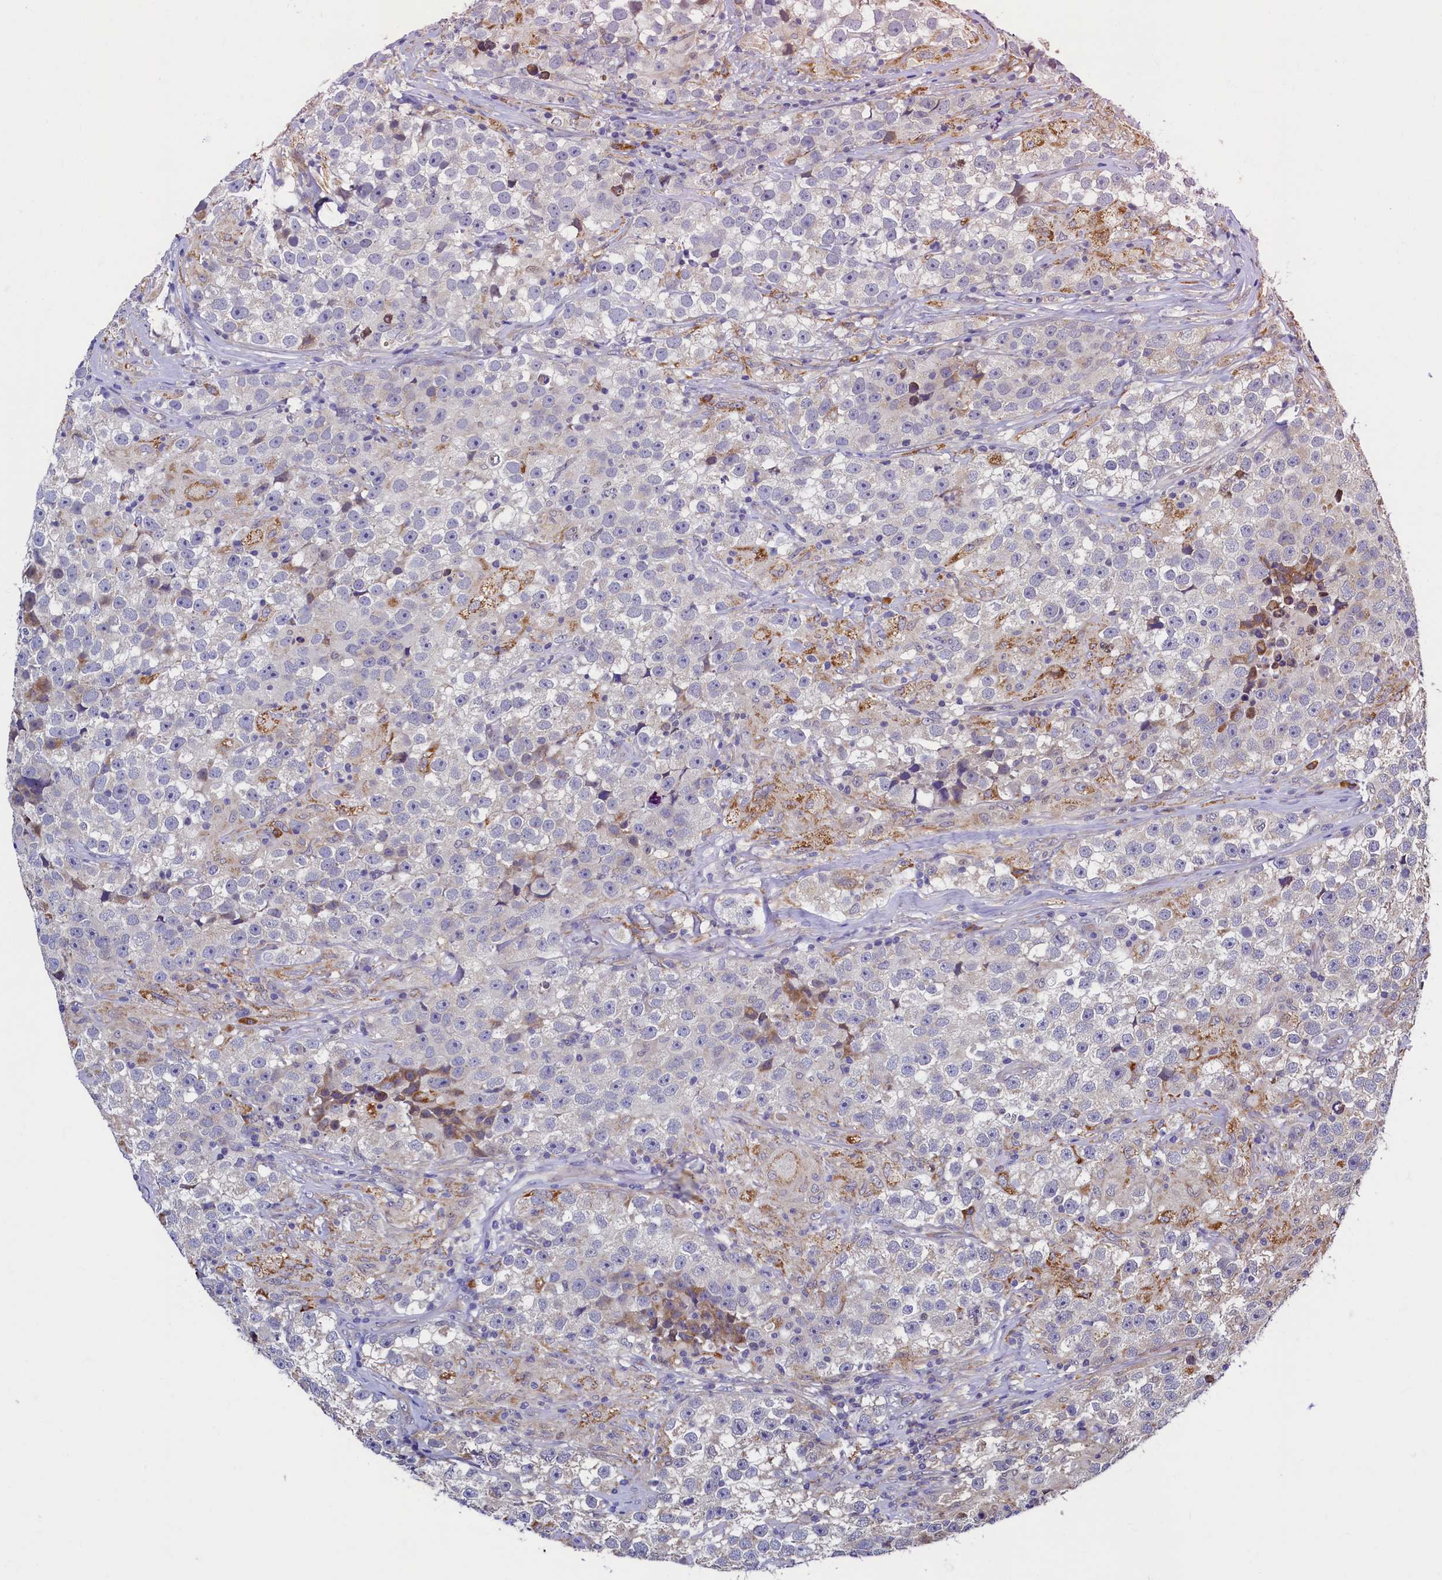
{"staining": {"intensity": "negative", "quantity": "none", "location": "none"}, "tissue": "testis cancer", "cell_type": "Tumor cells", "image_type": "cancer", "snomed": [{"axis": "morphology", "description": "Seminoma, NOS"}, {"axis": "topography", "description": "Testis"}], "caption": "There is no significant positivity in tumor cells of seminoma (testis).", "gene": "SLC16A14", "patient": {"sex": "male", "age": 46}}